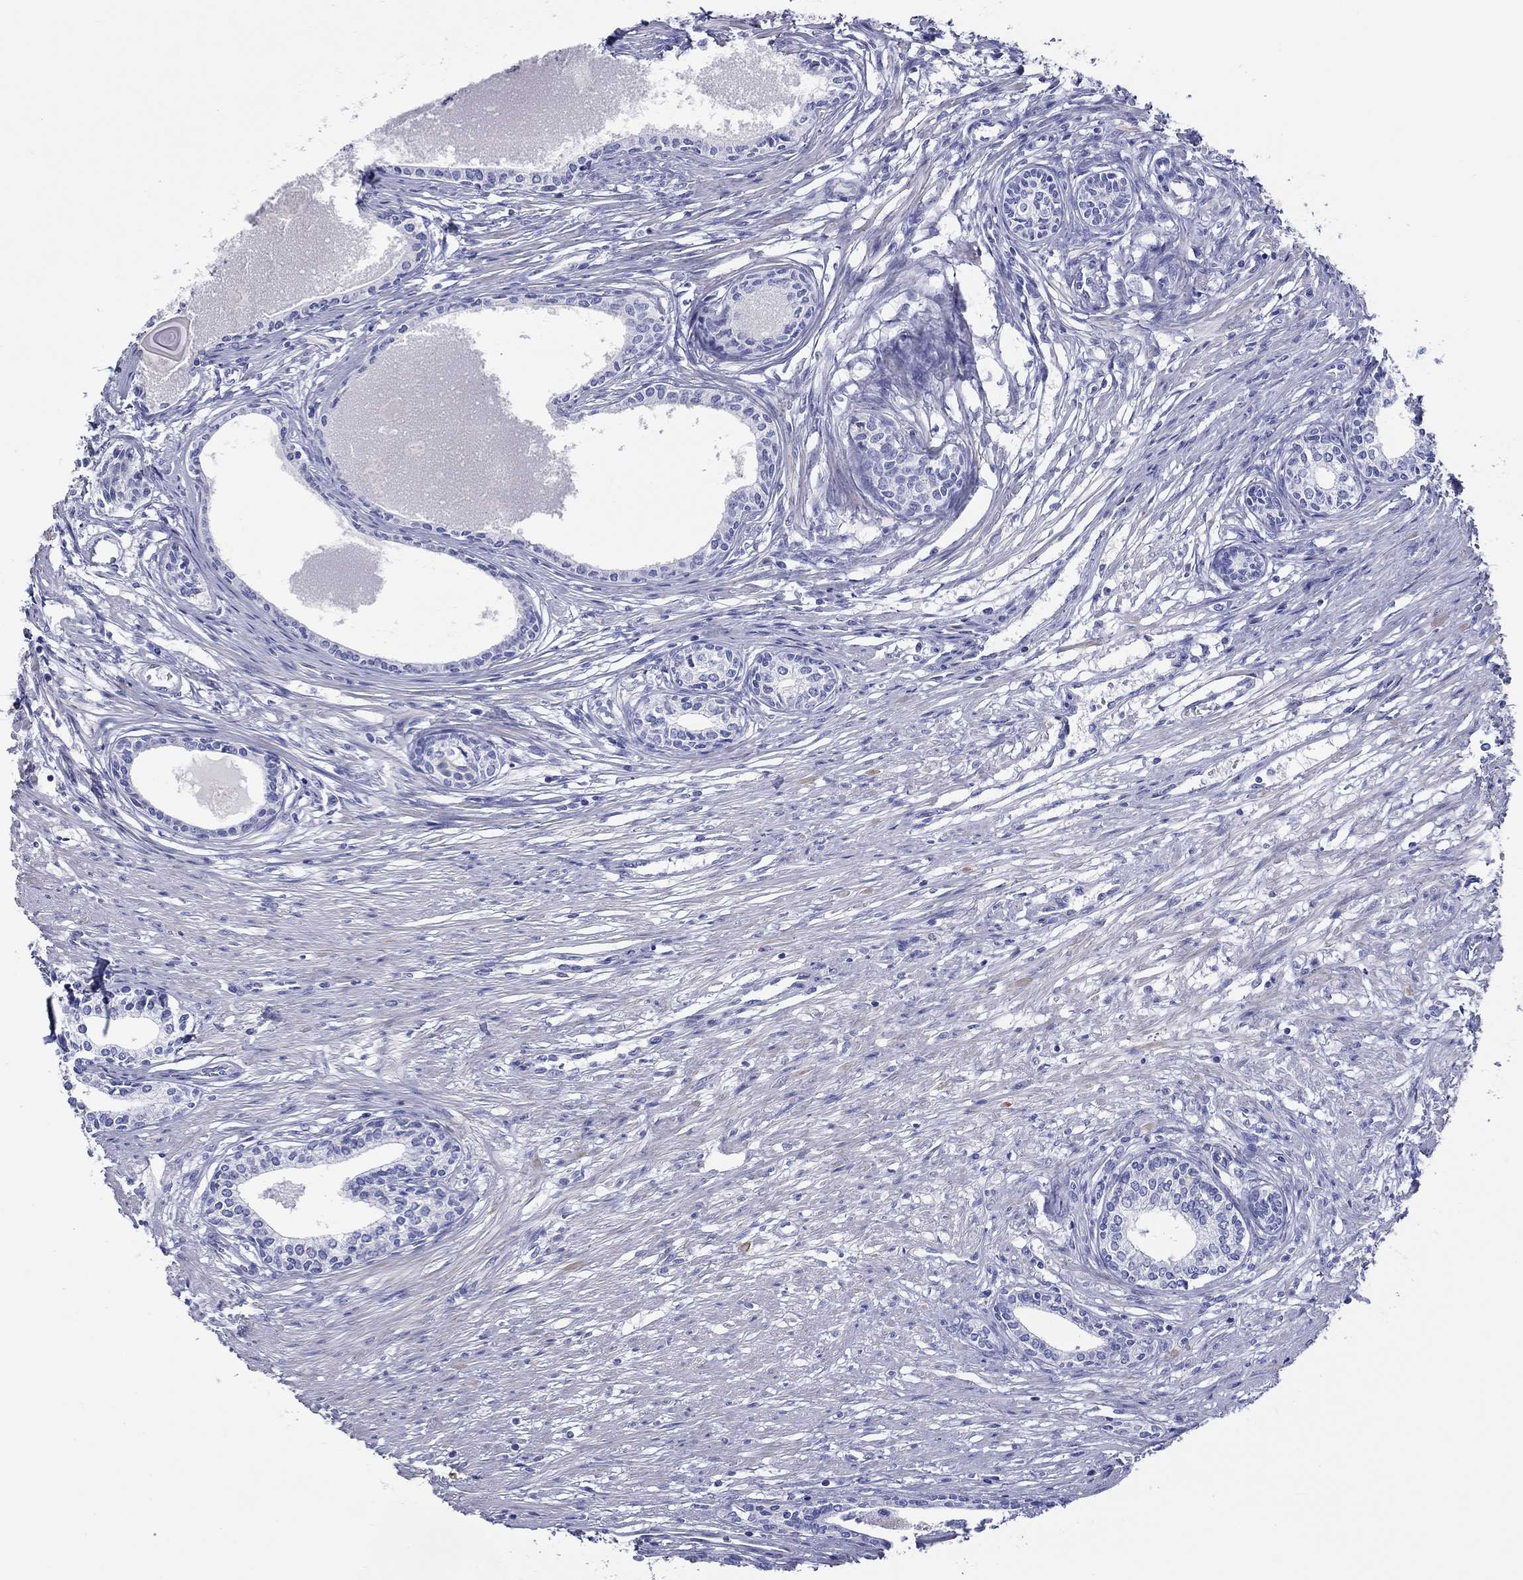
{"staining": {"intensity": "negative", "quantity": "none", "location": "none"}, "tissue": "prostate", "cell_type": "Glandular cells", "image_type": "normal", "snomed": [{"axis": "morphology", "description": "Normal tissue, NOS"}, {"axis": "topography", "description": "Prostate"}], "caption": "This is an immunohistochemistry micrograph of unremarkable prostate. There is no staining in glandular cells.", "gene": "CRYGS", "patient": {"sex": "male", "age": 60}}